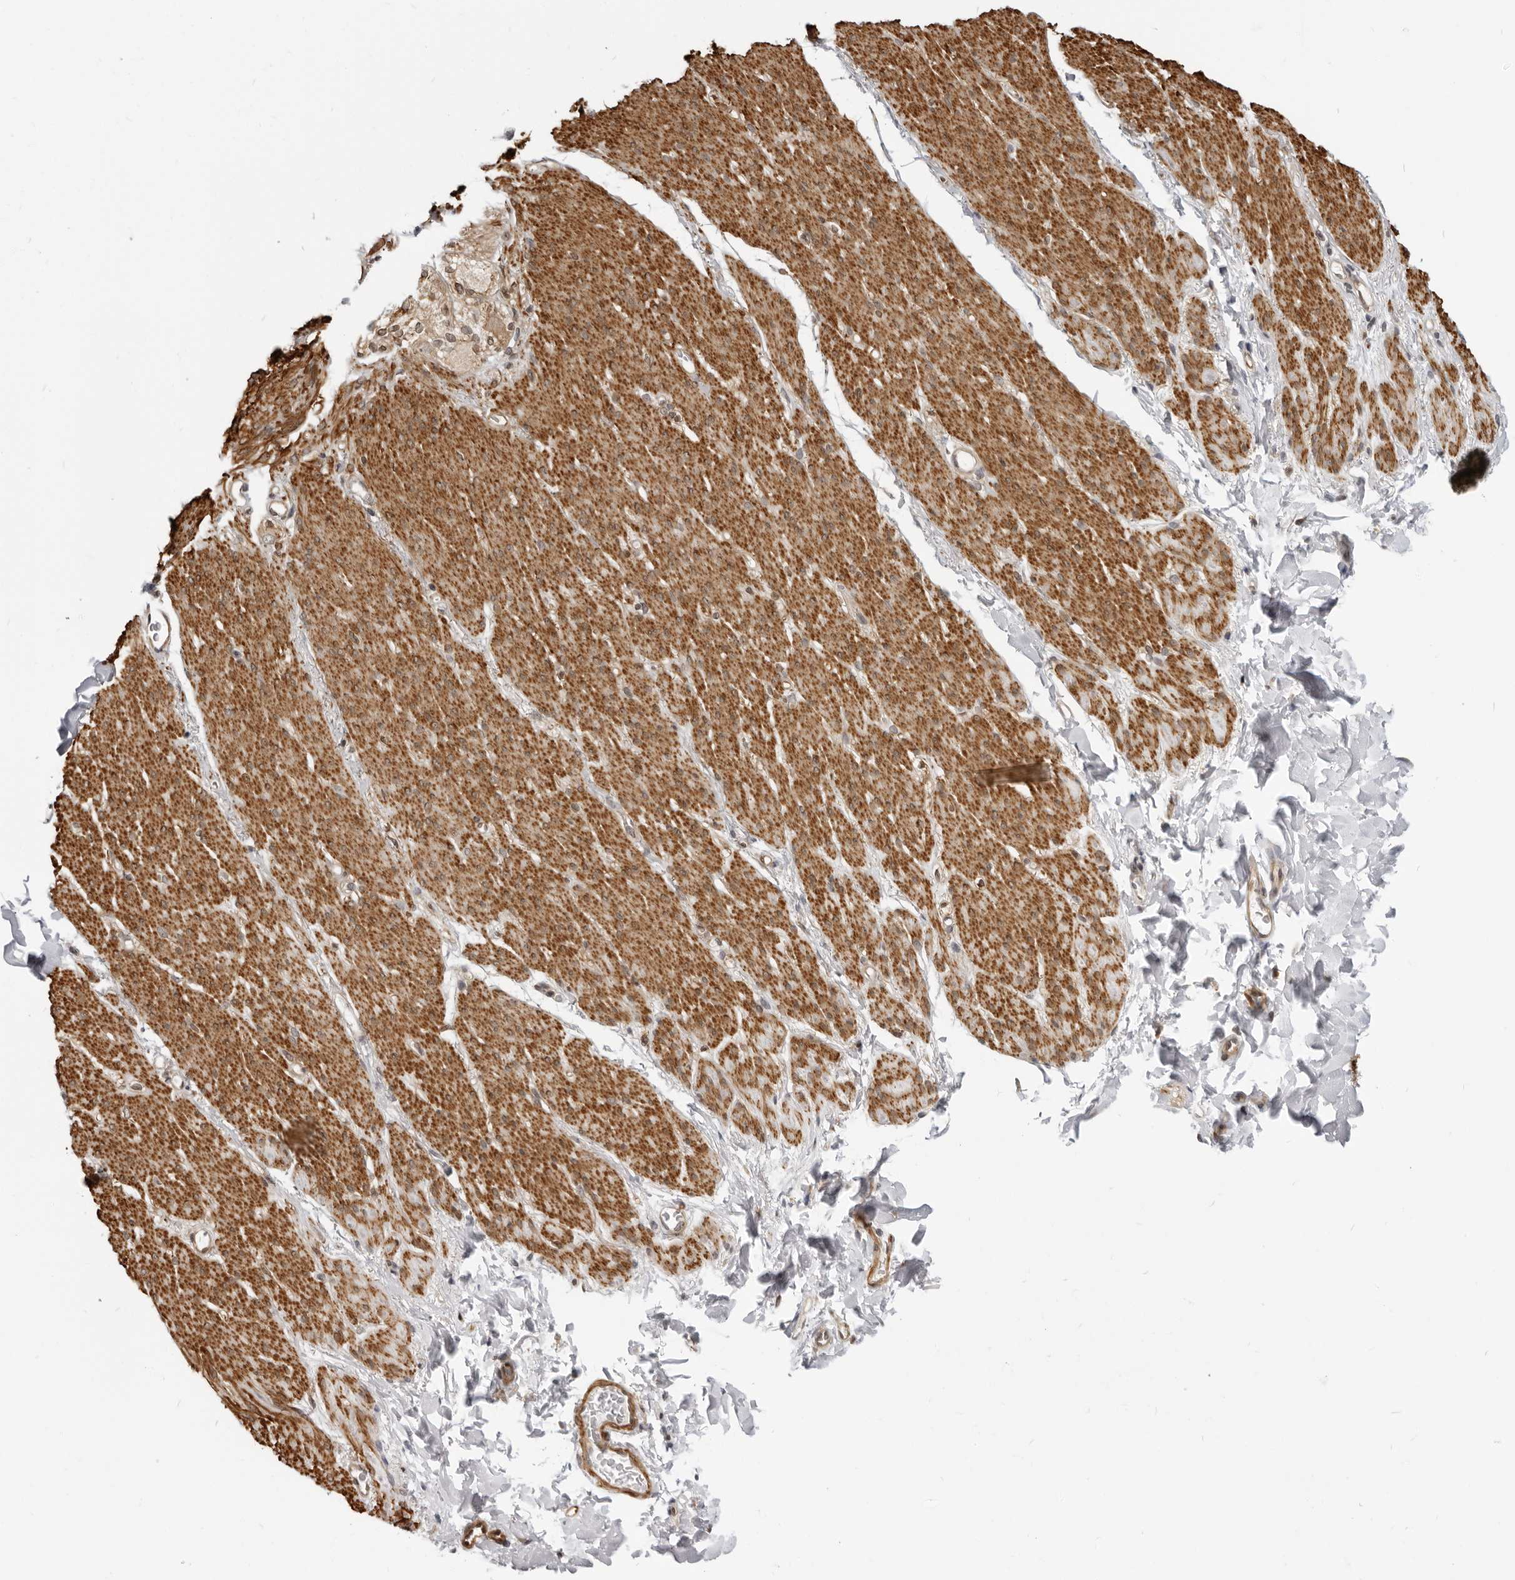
{"staining": {"intensity": "moderate", "quantity": ">75%", "location": "cytoplasmic/membranous"}, "tissue": "smooth muscle", "cell_type": "Smooth muscle cells", "image_type": "normal", "snomed": [{"axis": "morphology", "description": "Normal tissue, NOS"}, {"axis": "topography", "description": "Colon"}, {"axis": "topography", "description": "Peripheral nerve tissue"}], "caption": "About >75% of smooth muscle cells in normal human smooth muscle display moderate cytoplasmic/membranous protein staining as visualized by brown immunohistochemical staining.", "gene": "SRGAP2", "patient": {"sex": "female", "age": 61}}